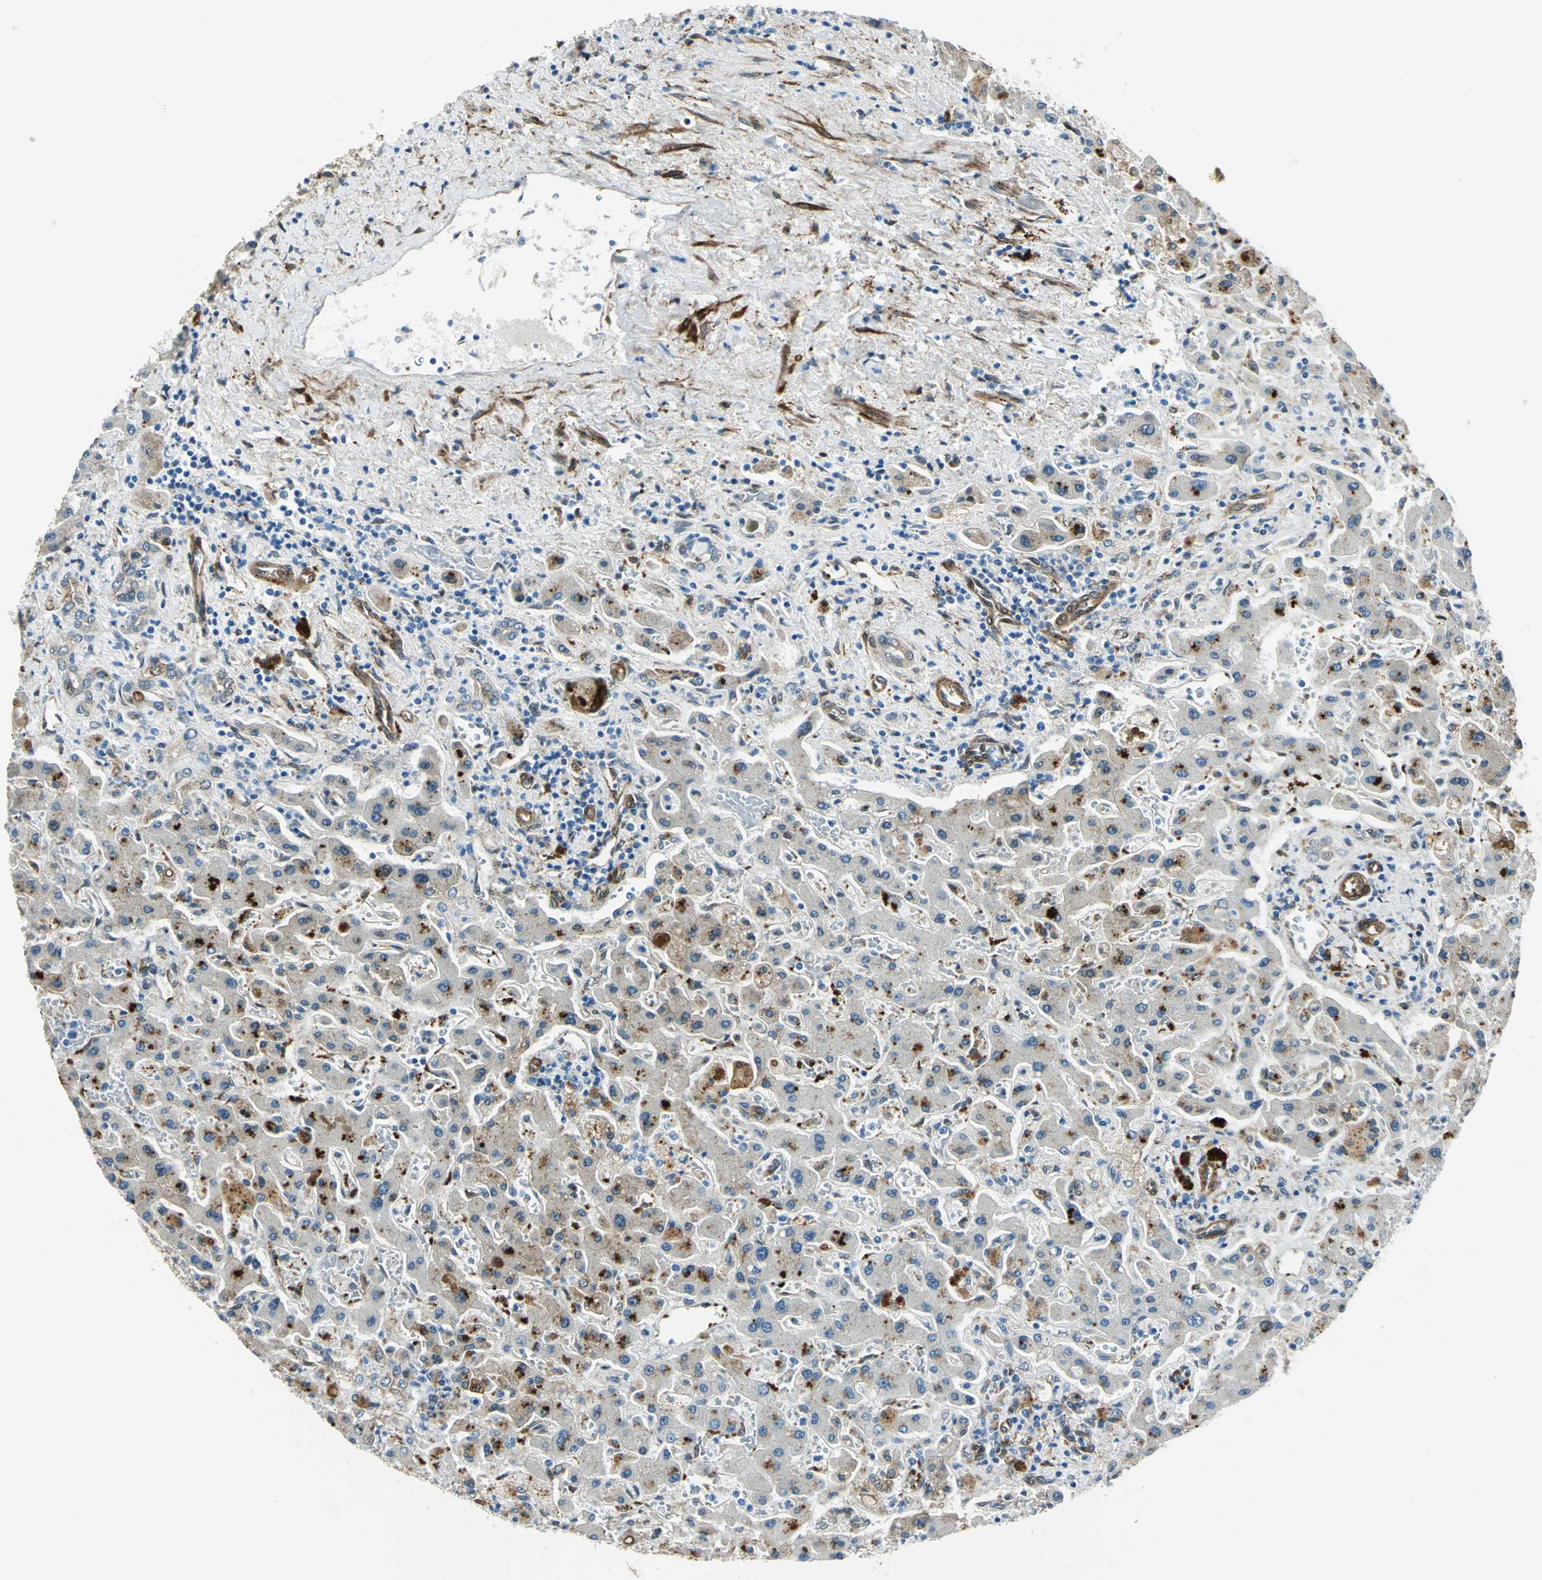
{"staining": {"intensity": "strong", "quantity": "25%-75%", "location": "cytoplasmic/membranous"}, "tissue": "liver cancer", "cell_type": "Tumor cells", "image_type": "cancer", "snomed": [{"axis": "morphology", "description": "Cholangiocarcinoma"}, {"axis": "topography", "description": "Liver"}], "caption": "A brown stain labels strong cytoplasmic/membranous positivity of a protein in human liver cancer tumor cells. (DAB IHC with brightfield microscopy, high magnification).", "gene": "HSPB1", "patient": {"sex": "male", "age": 50}}